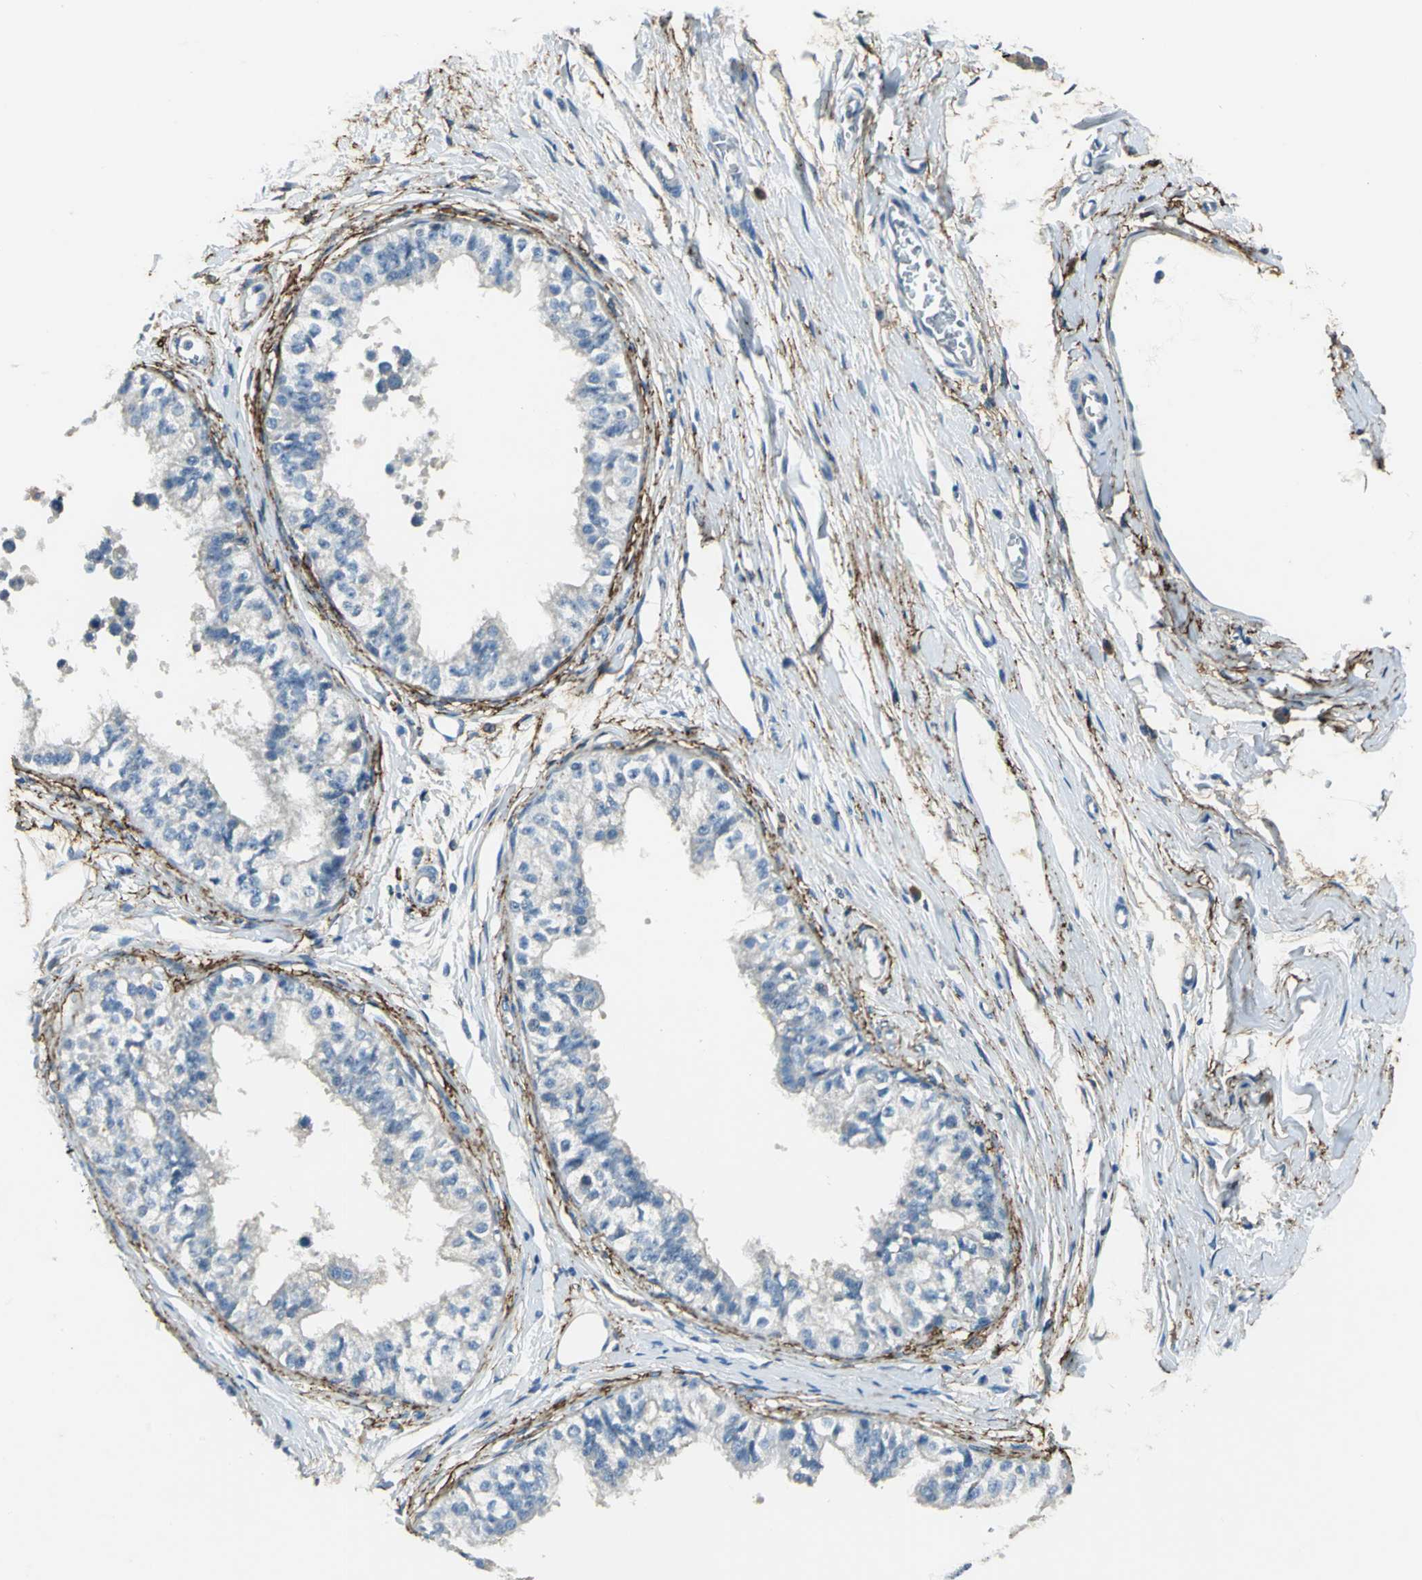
{"staining": {"intensity": "negative", "quantity": "none", "location": "none"}, "tissue": "epididymis", "cell_type": "Glandular cells", "image_type": "normal", "snomed": [{"axis": "morphology", "description": "Normal tissue, NOS"}, {"axis": "morphology", "description": "Adenocarcinoma, metastatic, NOS"}, {"axis": "topography", "description": "Testis"}, {"axis": "topography", "description": "Epididymis"}], "caption": "Micrograph shows no significant protein expression in glandular cells of normal epididymis. Nuclei are stained in blue.", "gene": "SLC16A7", "patient": {"sex": "male", "age": 26}}